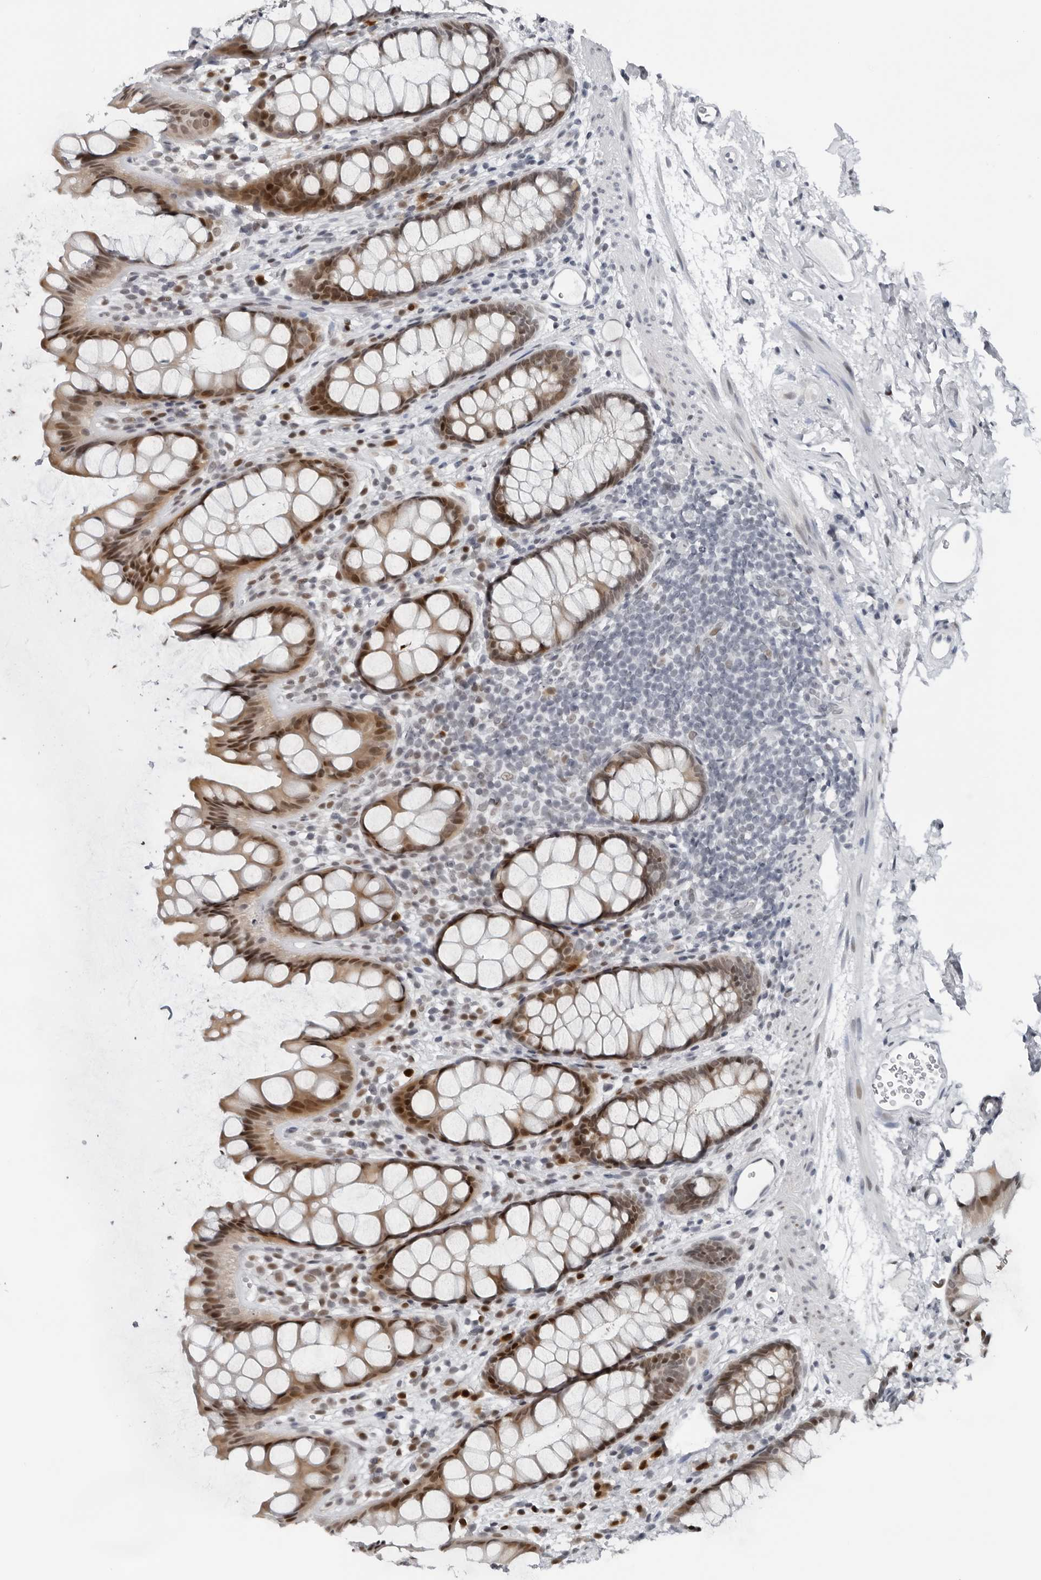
{"staining": {"intensity": "moderate", "quantity": ">75%", "location": "nuclear"}, "tissue": "rectum", "cell_type": "Glandular cells", "image_type": "normal", "snomed": [{"axis": "morphology", "description": "Normal tissue, NOS"}, {"axis": "topography", "description": "Rectum"}], "caption": "A high-resolution micrograph shows immunohistochemistry staining of unremarkable rectum, which exhibits moderate nuclear positivity in about >75% of glandular cells. Immunohistochemistry (ihc) stains the protein in brown and the nuclei are stained blue.", "gene": "PPP1R42", "patient": {"sex": "female", "age": 65}}